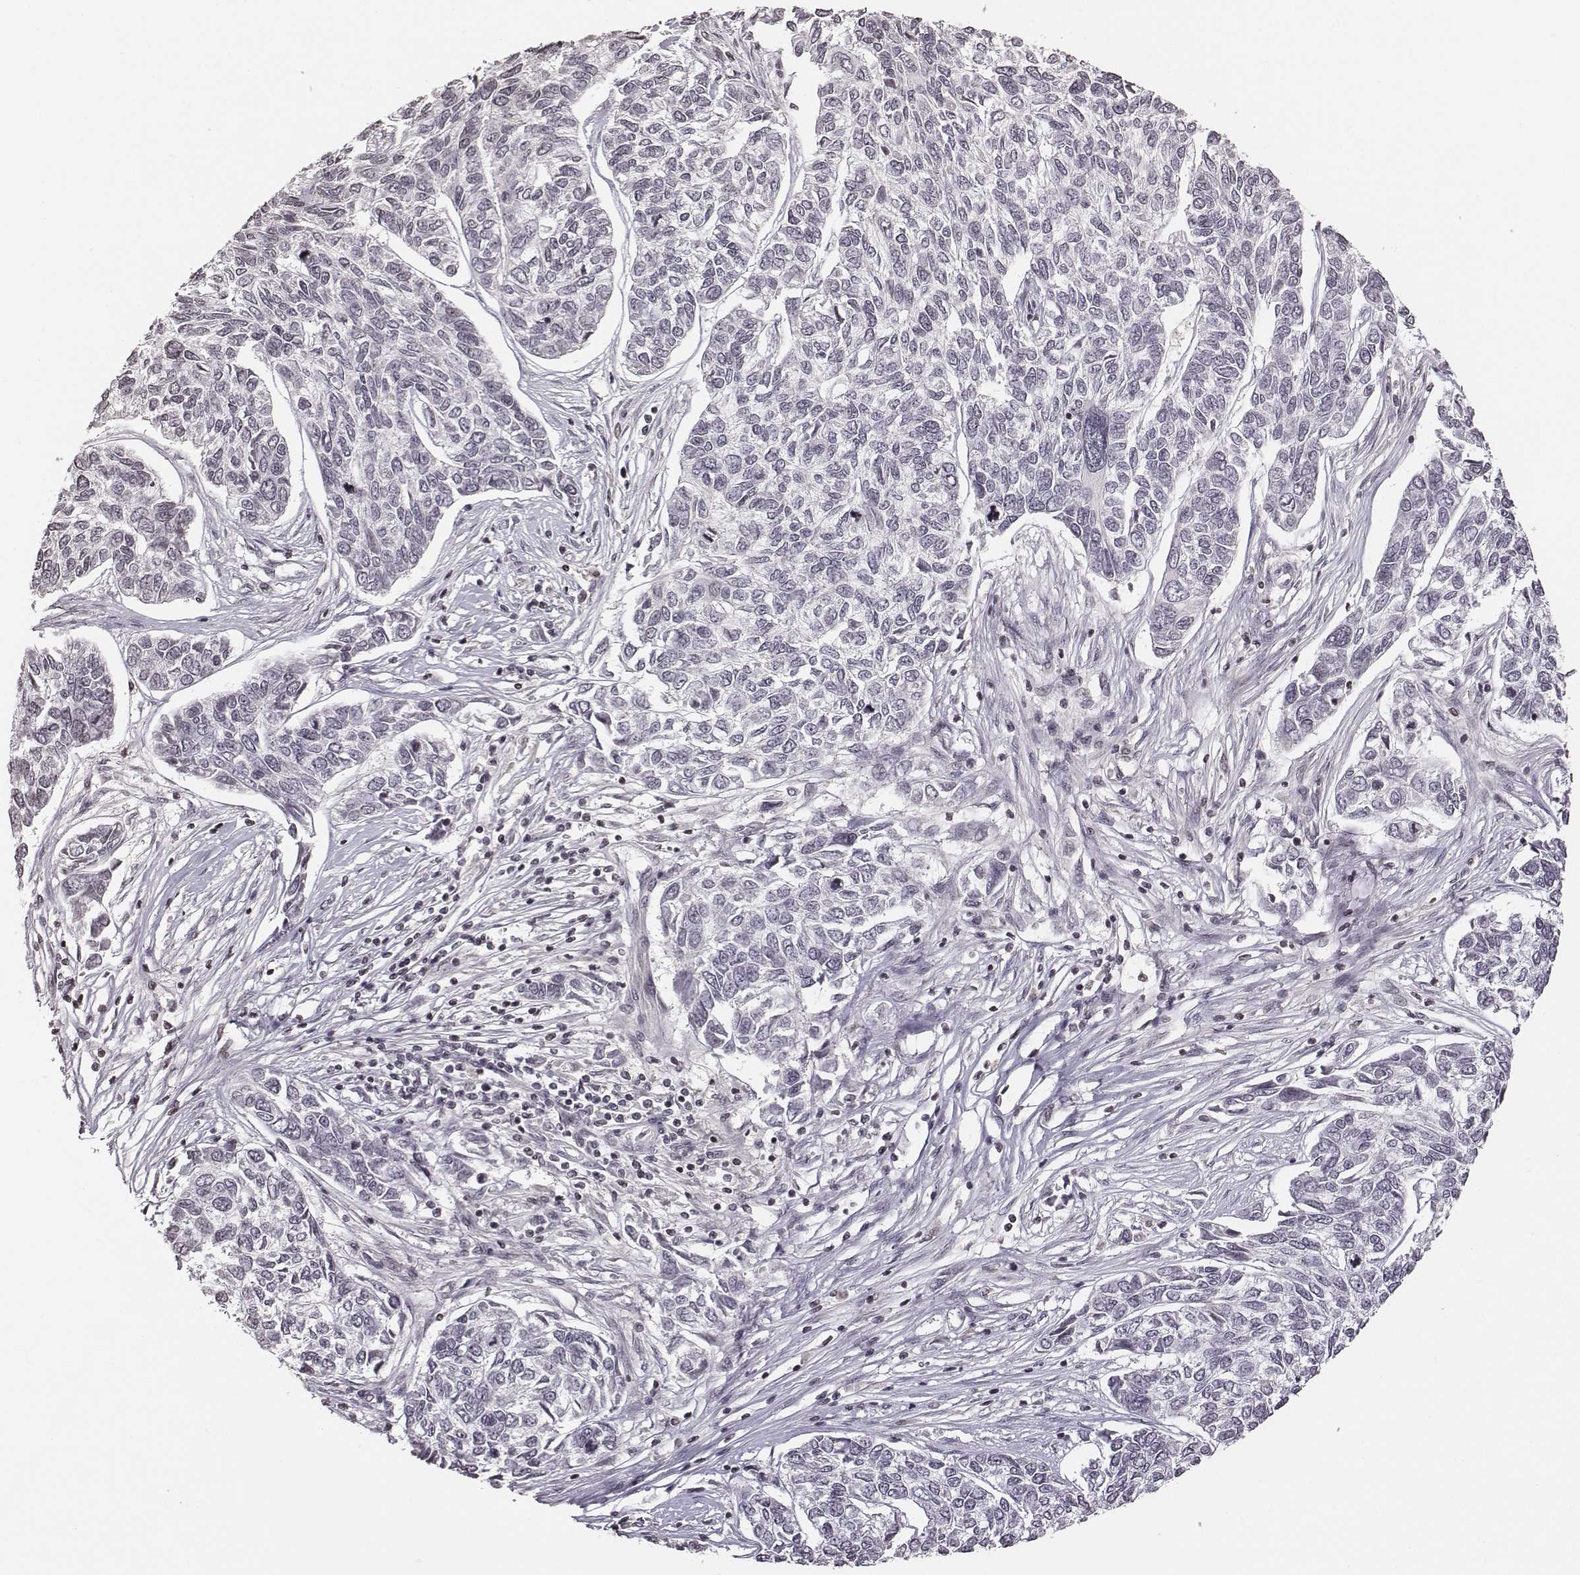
{"staining": {"intensity": "negative", "quantity": "none", "location": "none"}, "tissue": "skin cancer", "cell_type": "Tumor cells", "image_type": "cancer", "snomed": [{"axis": "morphology", "description": "Basal cell carcinoma"}, {"axis": "topography", "description": "Skin"}], "caption": "Immunohistochemical staining of human skin cancer (basal cell carcinoma) demonstrates no significant expression in tumor cells.", "gene": "GRM4", "patient": {"sex": "female", "age": 65}}